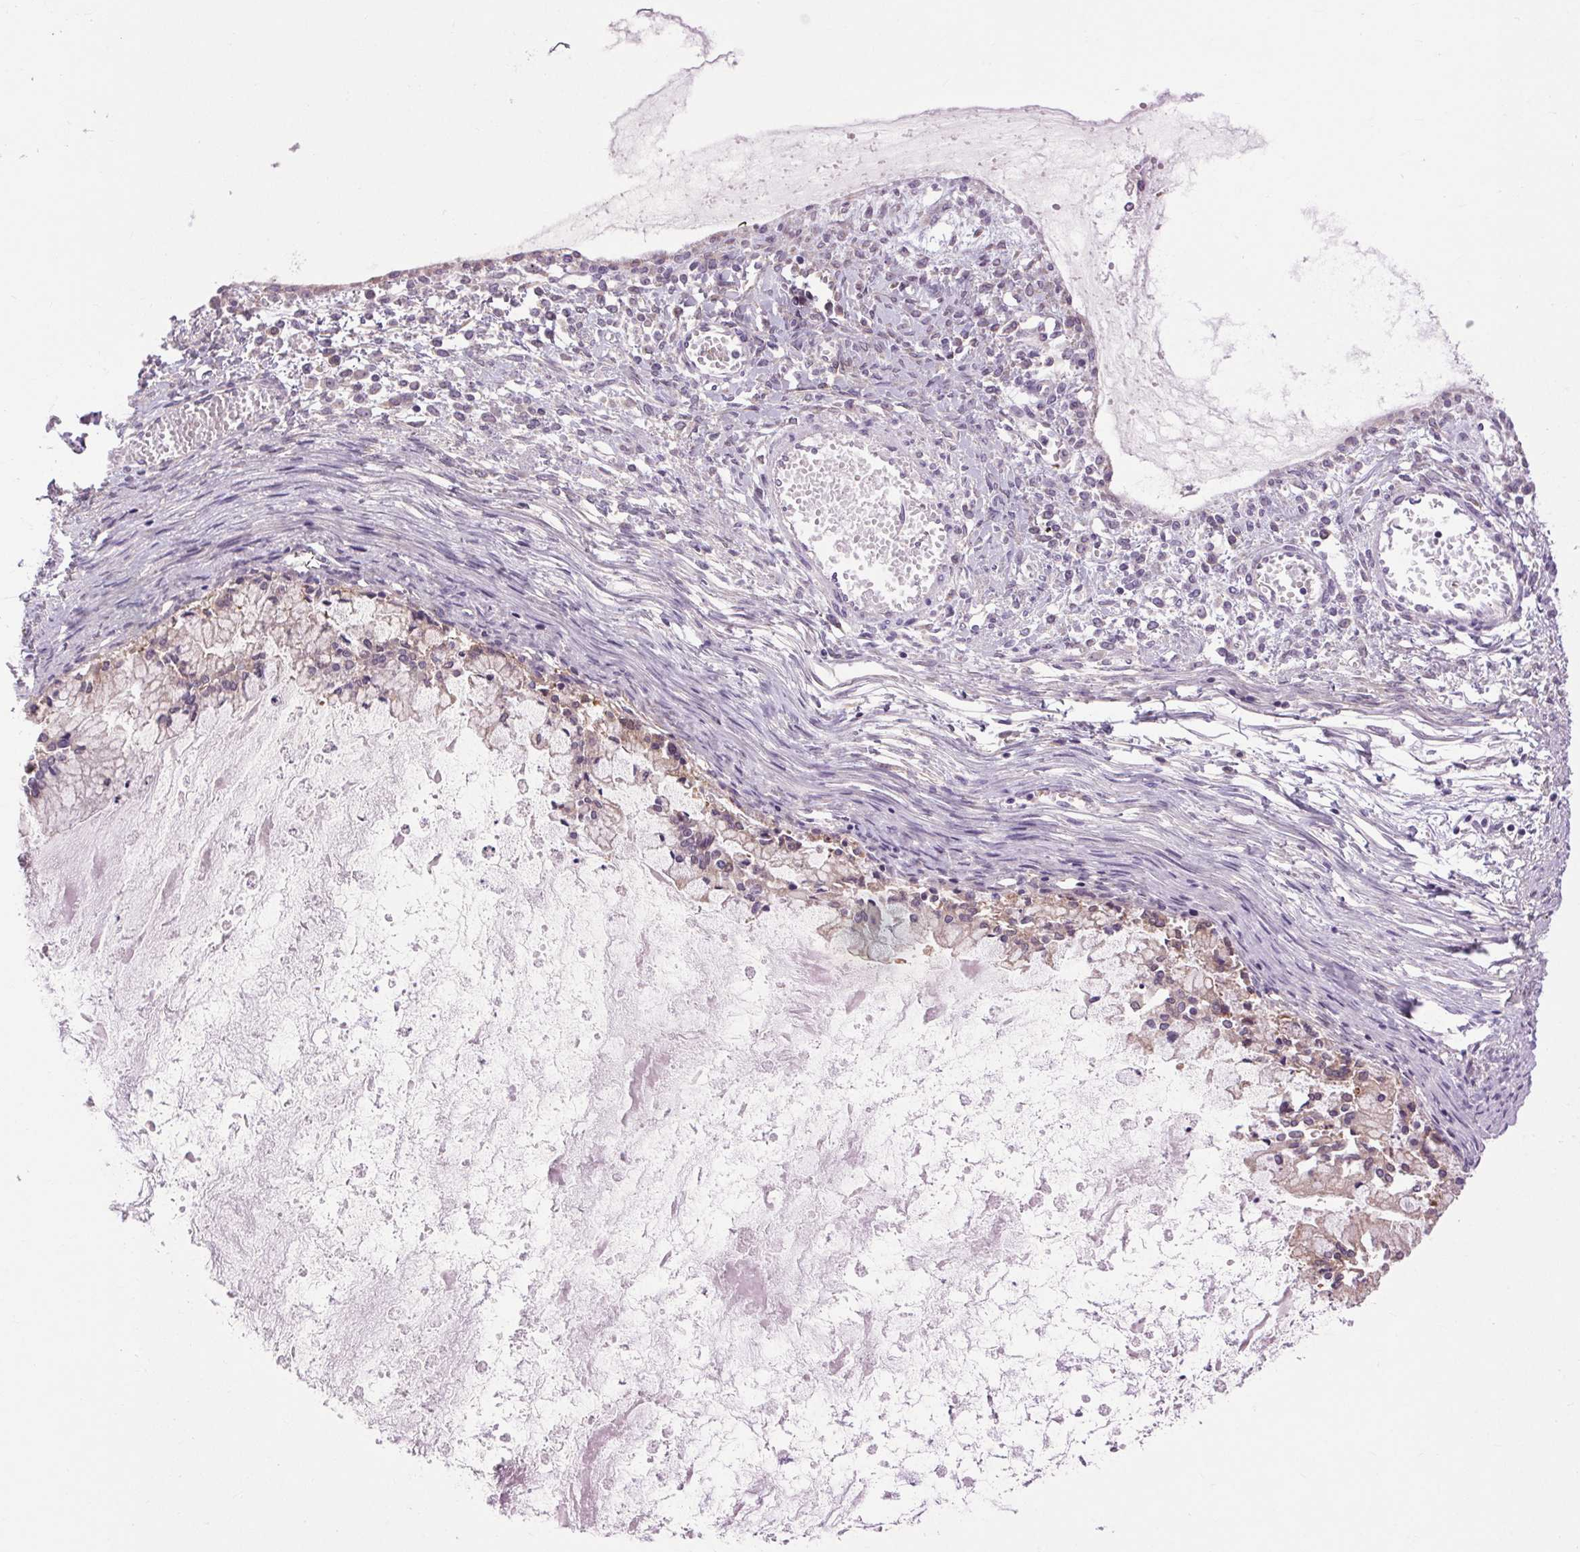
{"staining": {"intensity": "weak", "quantity": "<25%", "location": "cytoplasmic/membranous"}, "tissue": "ovarian cancer", "cell_type": "Tumor cells", "image_type": "cancer", "snomed": [{"axis": "morphology", "description": "Cystadenocarcinoma, mucinous, NOS"}, {"axis": "topography", "description": "Ovary"}], "caption": "This is a image of immunohistochemistry (IHC) staining of ovarian cancer, which shows no positivity in tumor cells.", "gene": "SOWAHC", "patient": {"sex": "female", "age": 67}}